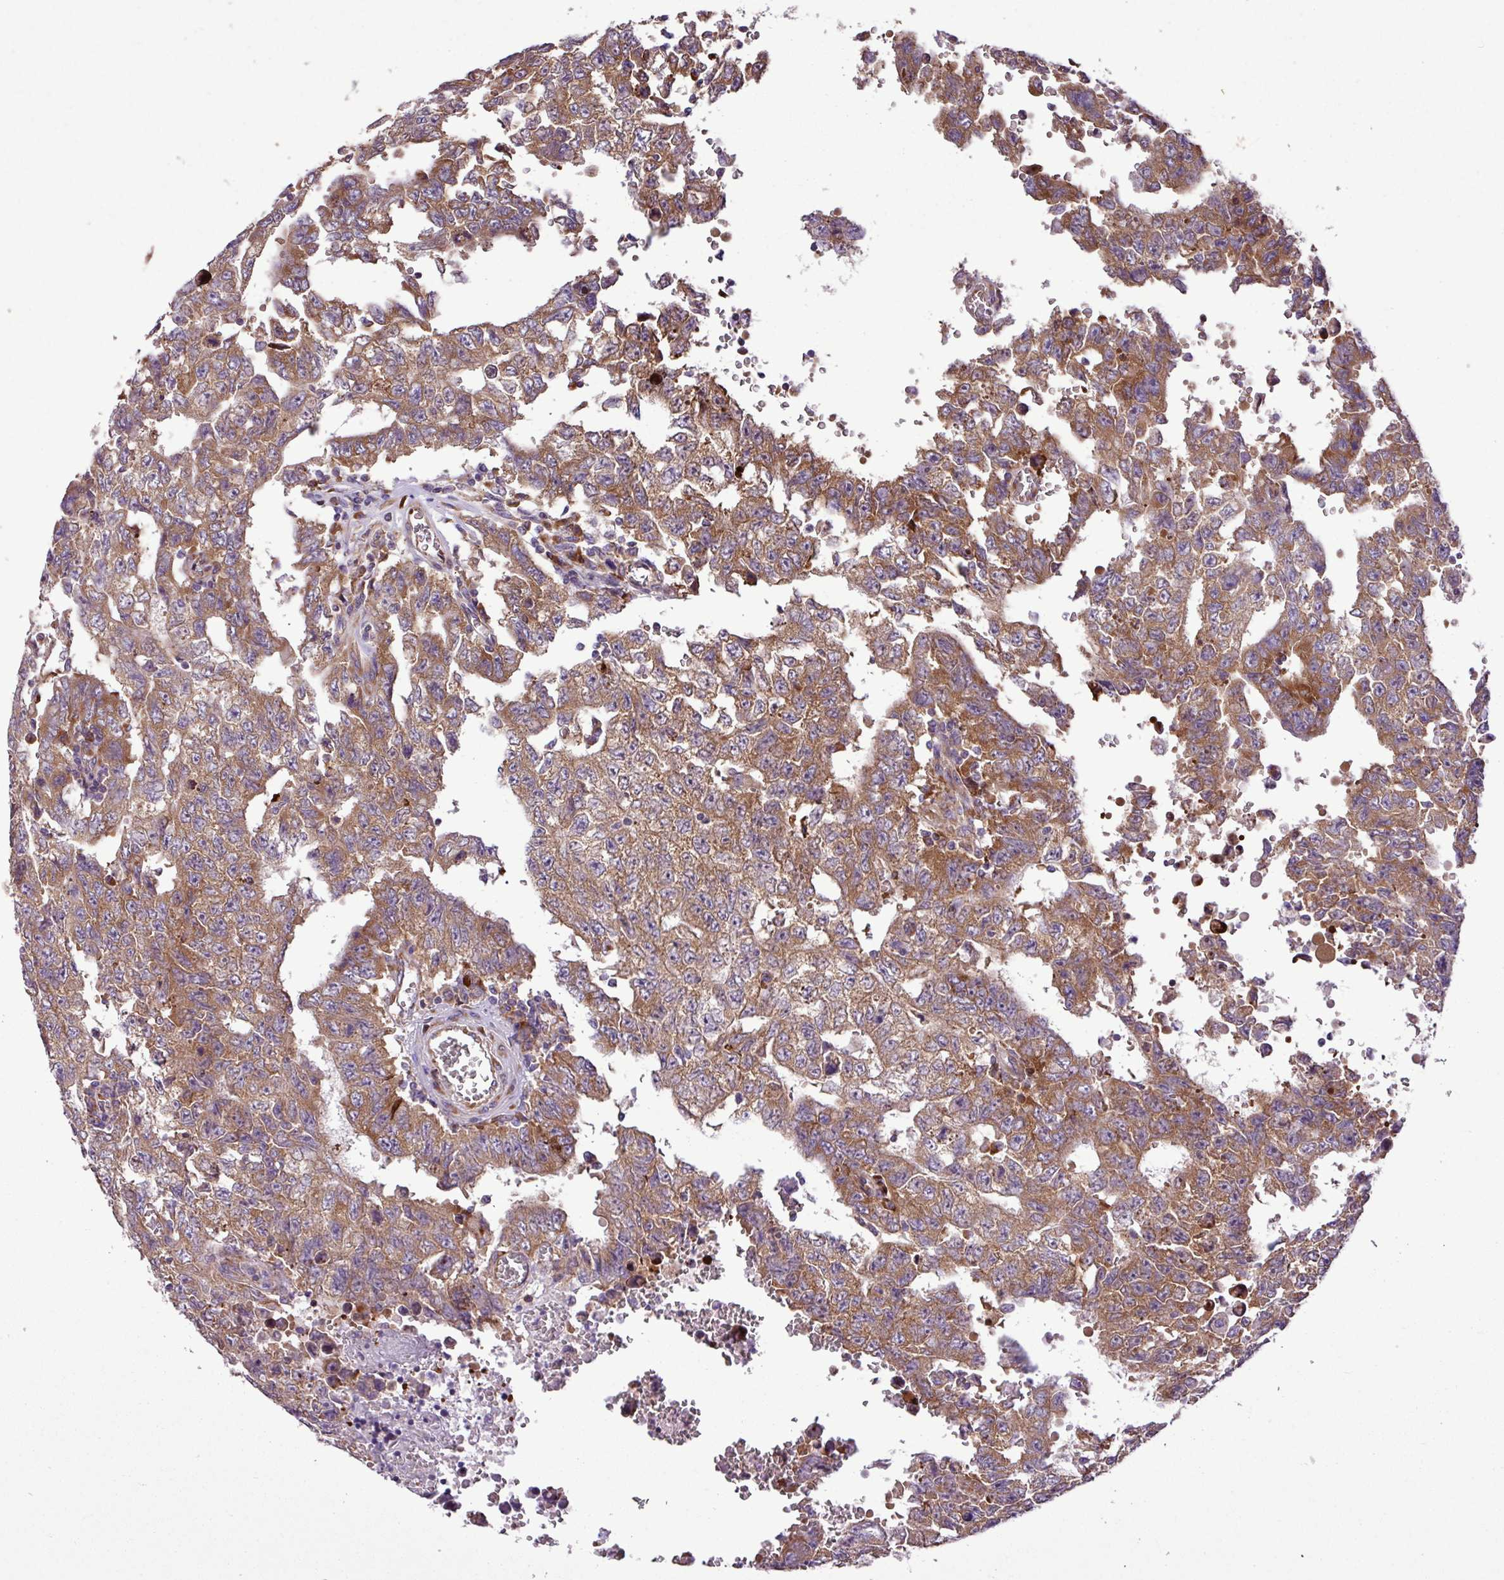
{"staining": {"intensity": "moderate", "quantity": ">75%", "location": "cytoplasmic/membranous"}, "tissue": "testis cancer", "cell_type": "Tumor cells", "image_type": "cancer", "snomed": [{"axis": "morphology", "description": "Carcinoma, Embryonal, NOS"}, {"axis": "topography", "description": "Testis"}], "caption": "Human embryonal carcinoma (testis) stained with a brown dye displays moderate cytoplasmic/membranous positive staining in about >75% of tumor cells.", "gene": "RPL13", "patient": {"sex": "male", "age": 26}}